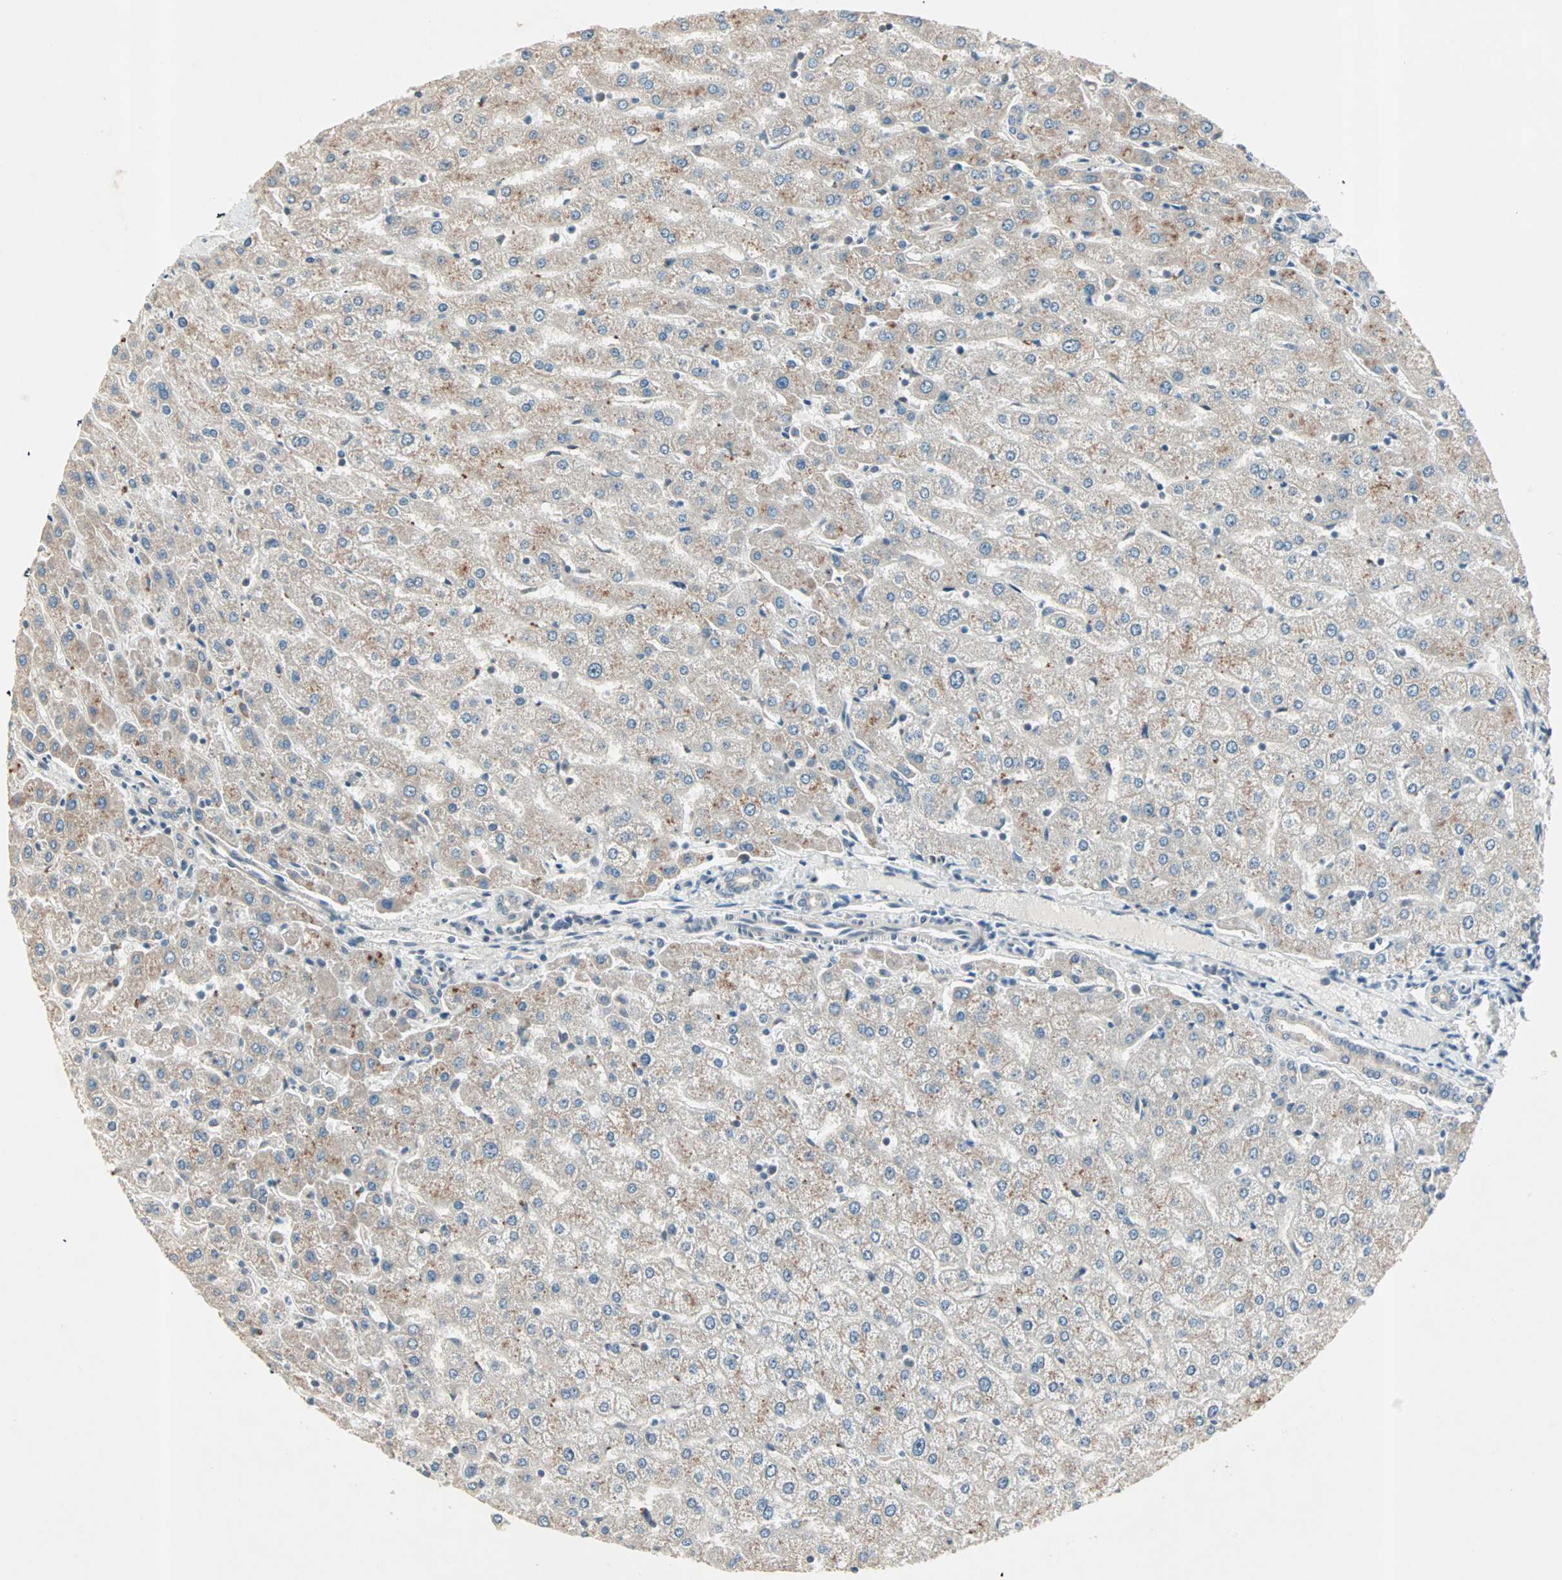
{"staining": {"intensity": "negative", "quantity": "none", "location": "none"}, "tissue": "liver", "cell_type": "Cholangiocytes", "image_type": "normal", "snomed": [{"axis": "morphology", "description": "Normal tissue, NOS"}, {"axis": "morphology", "description": "Fibrosis, NOS"}, {"axis": "topography", "description": "Liver"}], "caption": "A histopathology image of liver stained for a protein exhibits no brown staining in cholangiocytes. Brightfield microscopy of IHC stained with DAB (brown) and hematoxylin (blue), captured at high magnification.", "gene": "PGBD1", "patient": {"sex": "female", "age": 29}}